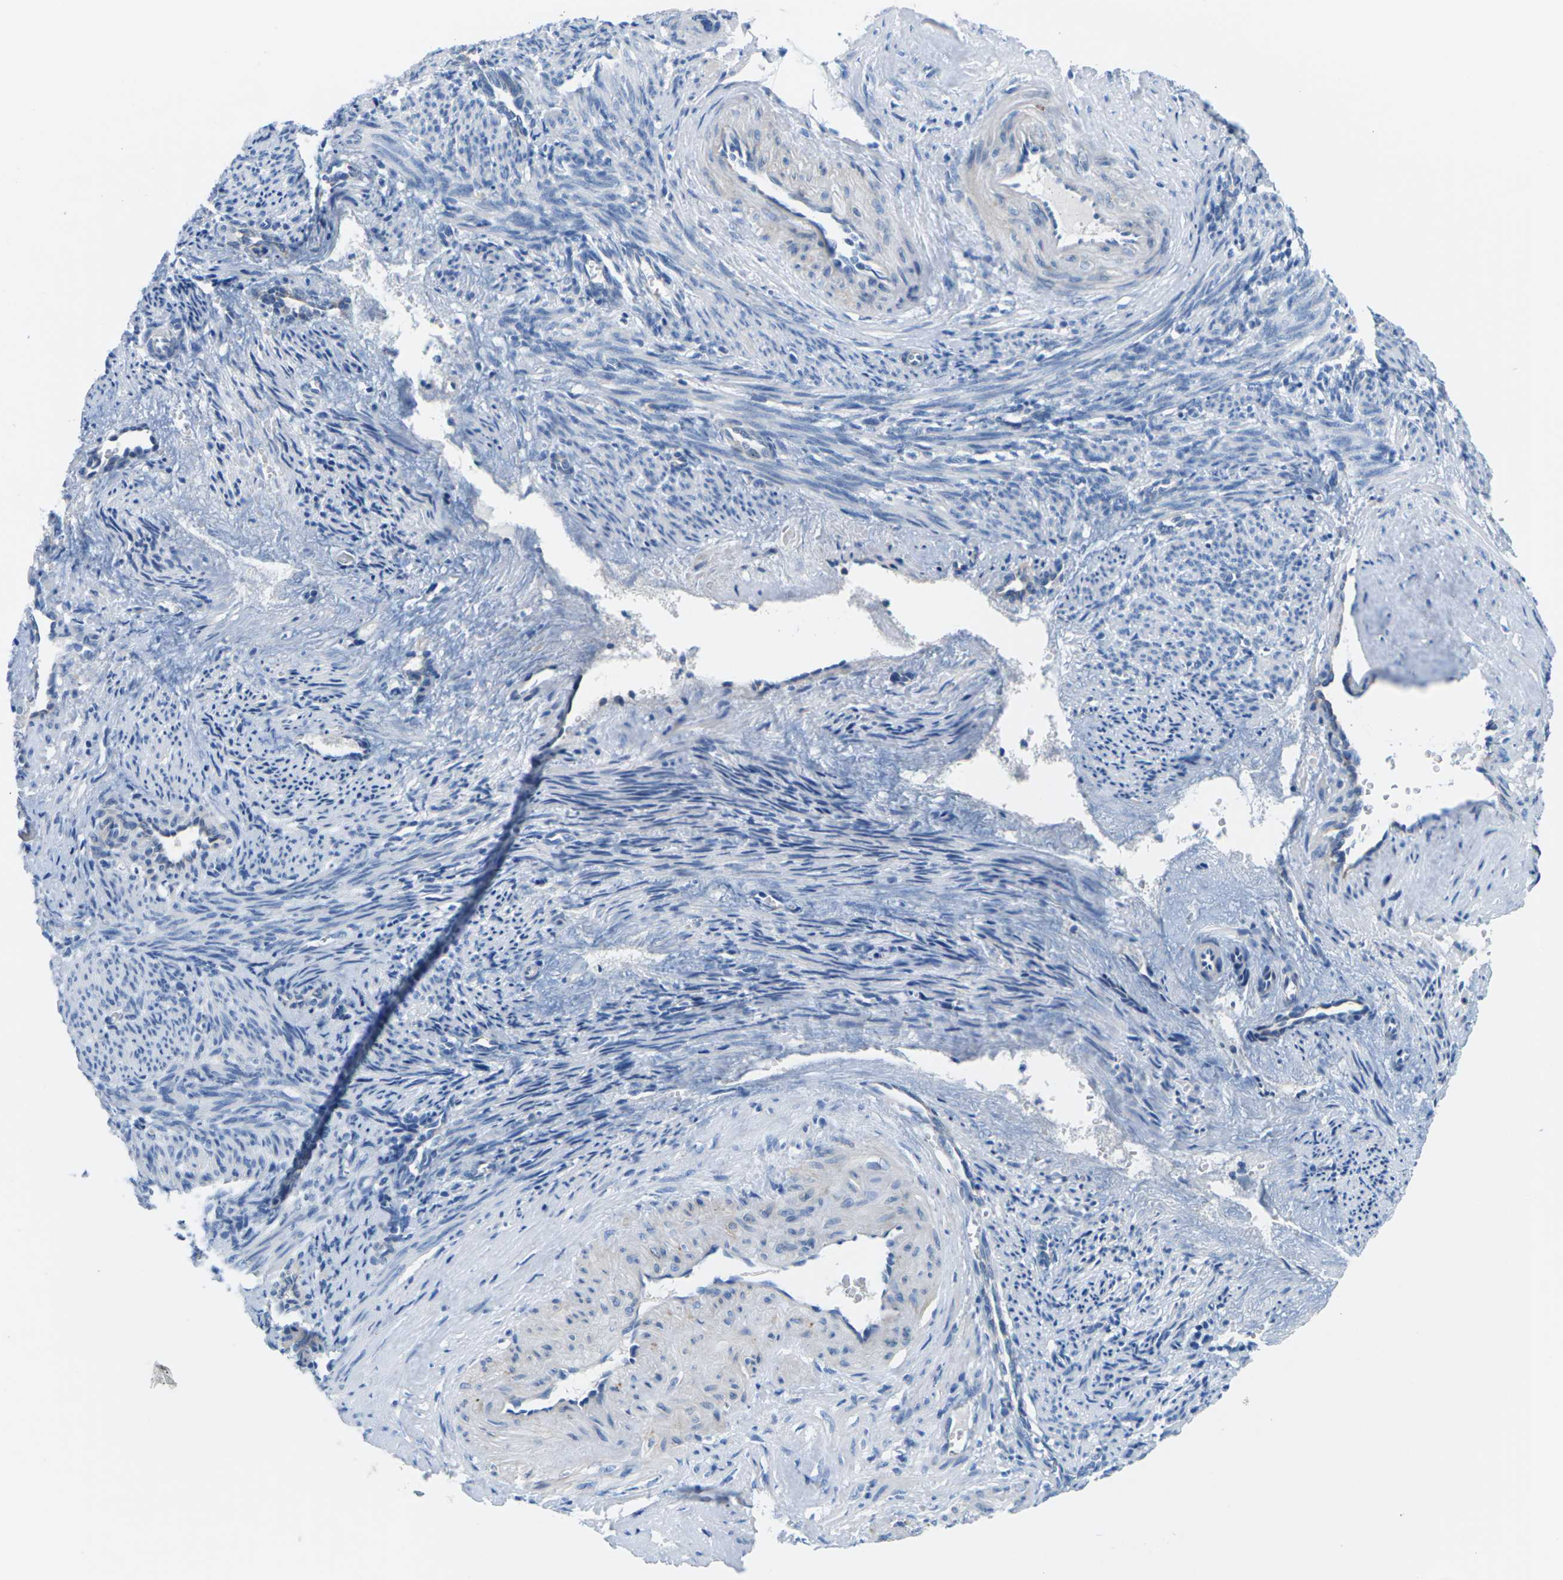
{"staining": {"intensity": "negative", "quantity": "none", "location": "none"}, "tissue": "smooth muscle", "cell_type": "Smooth muscle cells", "image_type": "normal", "snomed": [{"axis": "morphology", "description": "Normal tissue, NOS"}, {"axis": "topography", "description": "Endometrium"}], "caption": "Immunohistochemical staining of benign smooth muscle demonstrates no significant staining in smooth muscle cells.", "gene": "SYNGR2", "patient": {"sex": "female", "age": 33}}